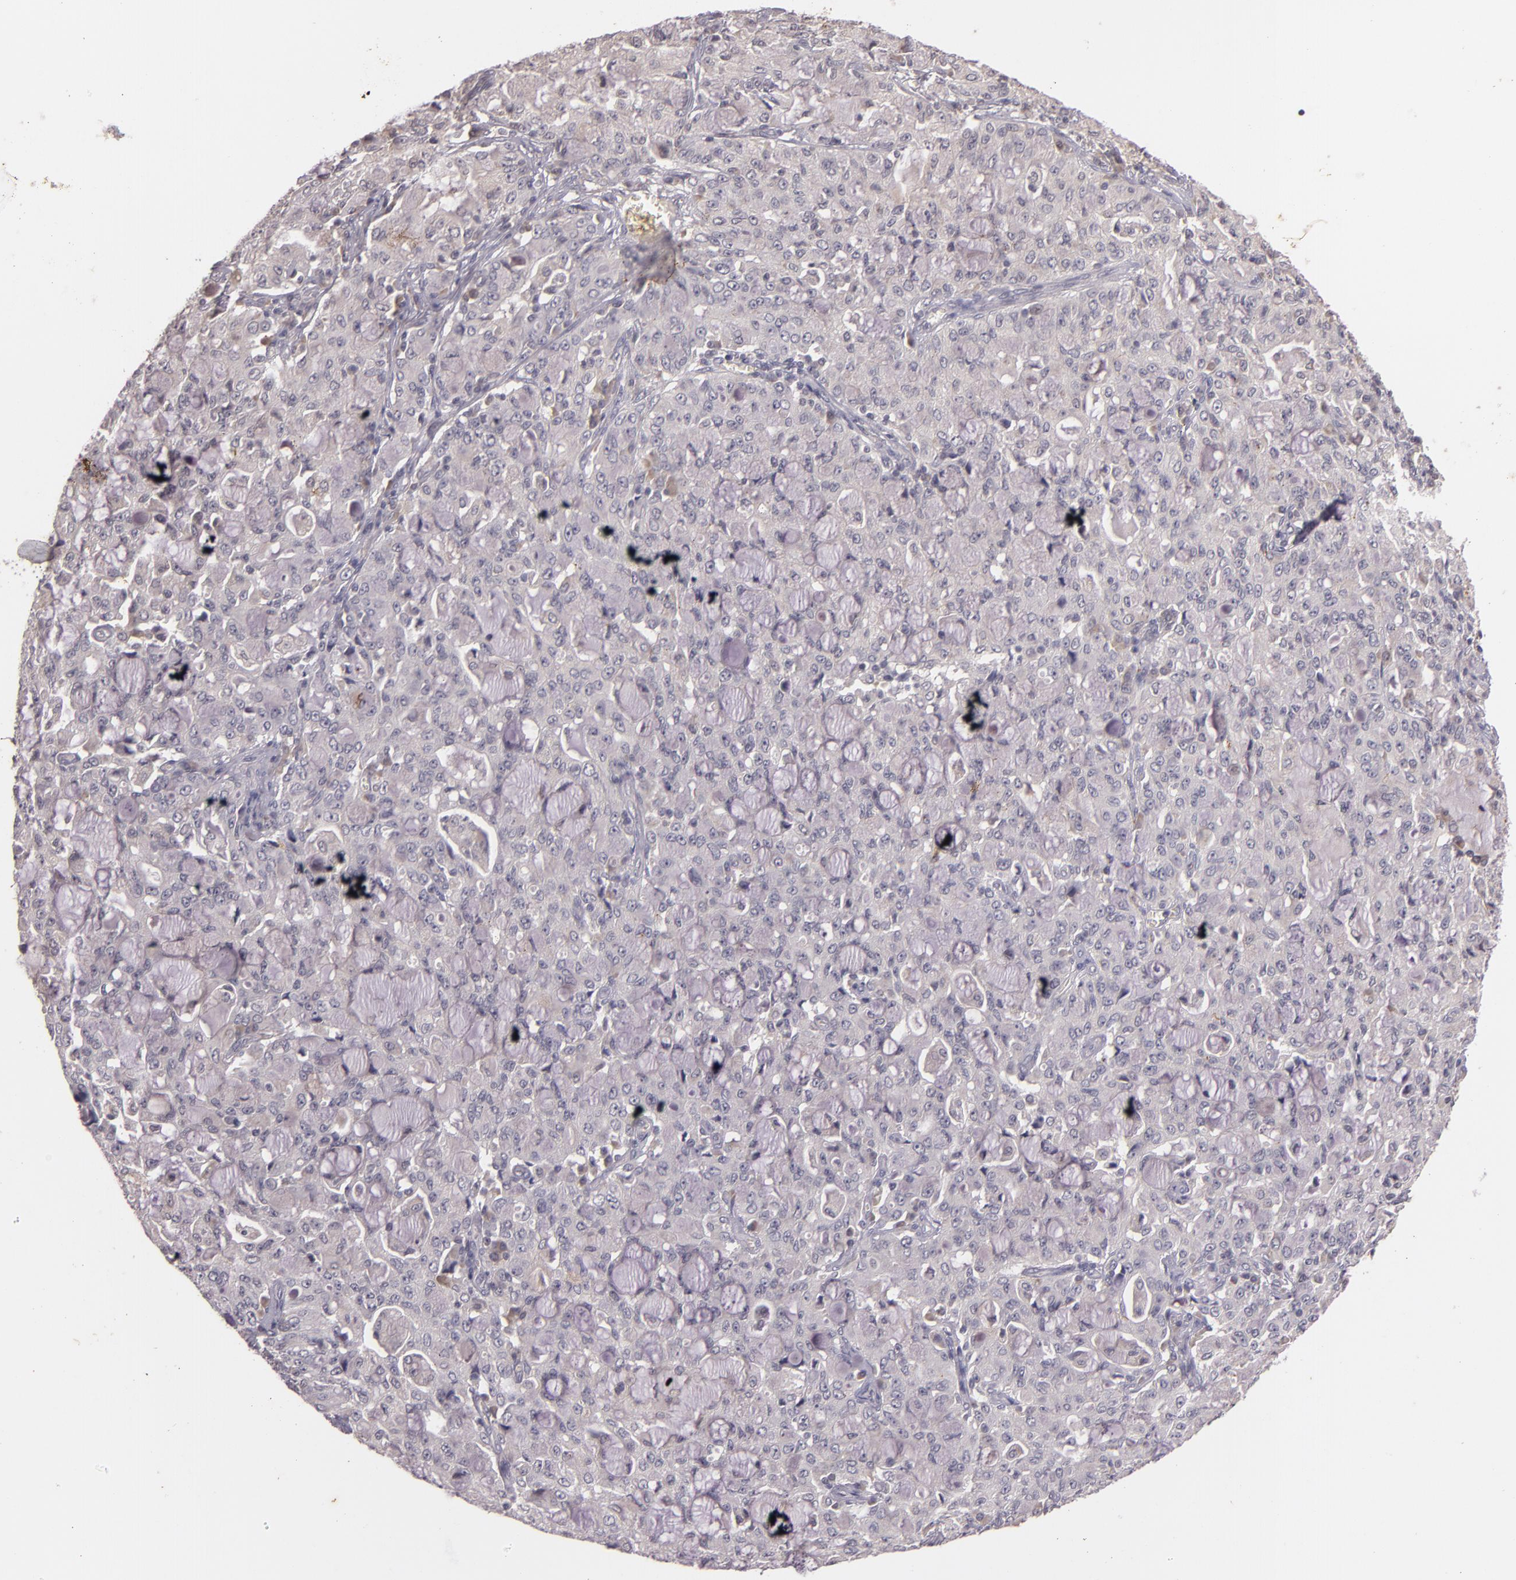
{"staining": {"intensity": "negative", "quantity": "none", "location": "none"}, "tissue": "lung cancer", "cell_type": "Tumor cells", "image_type": "cancer", "snomed": [{"axis": "morphology", "description": "Adenocarcinoma, NOS"}, {"axis": "topography", "description": "Lung"}], "caption": "Protein analysis of adenocarcinoma (lung) exhibits no significant staining in tumor cells.", "gene": "TFF1", "patient": {"sex": "female", "age": 44}}